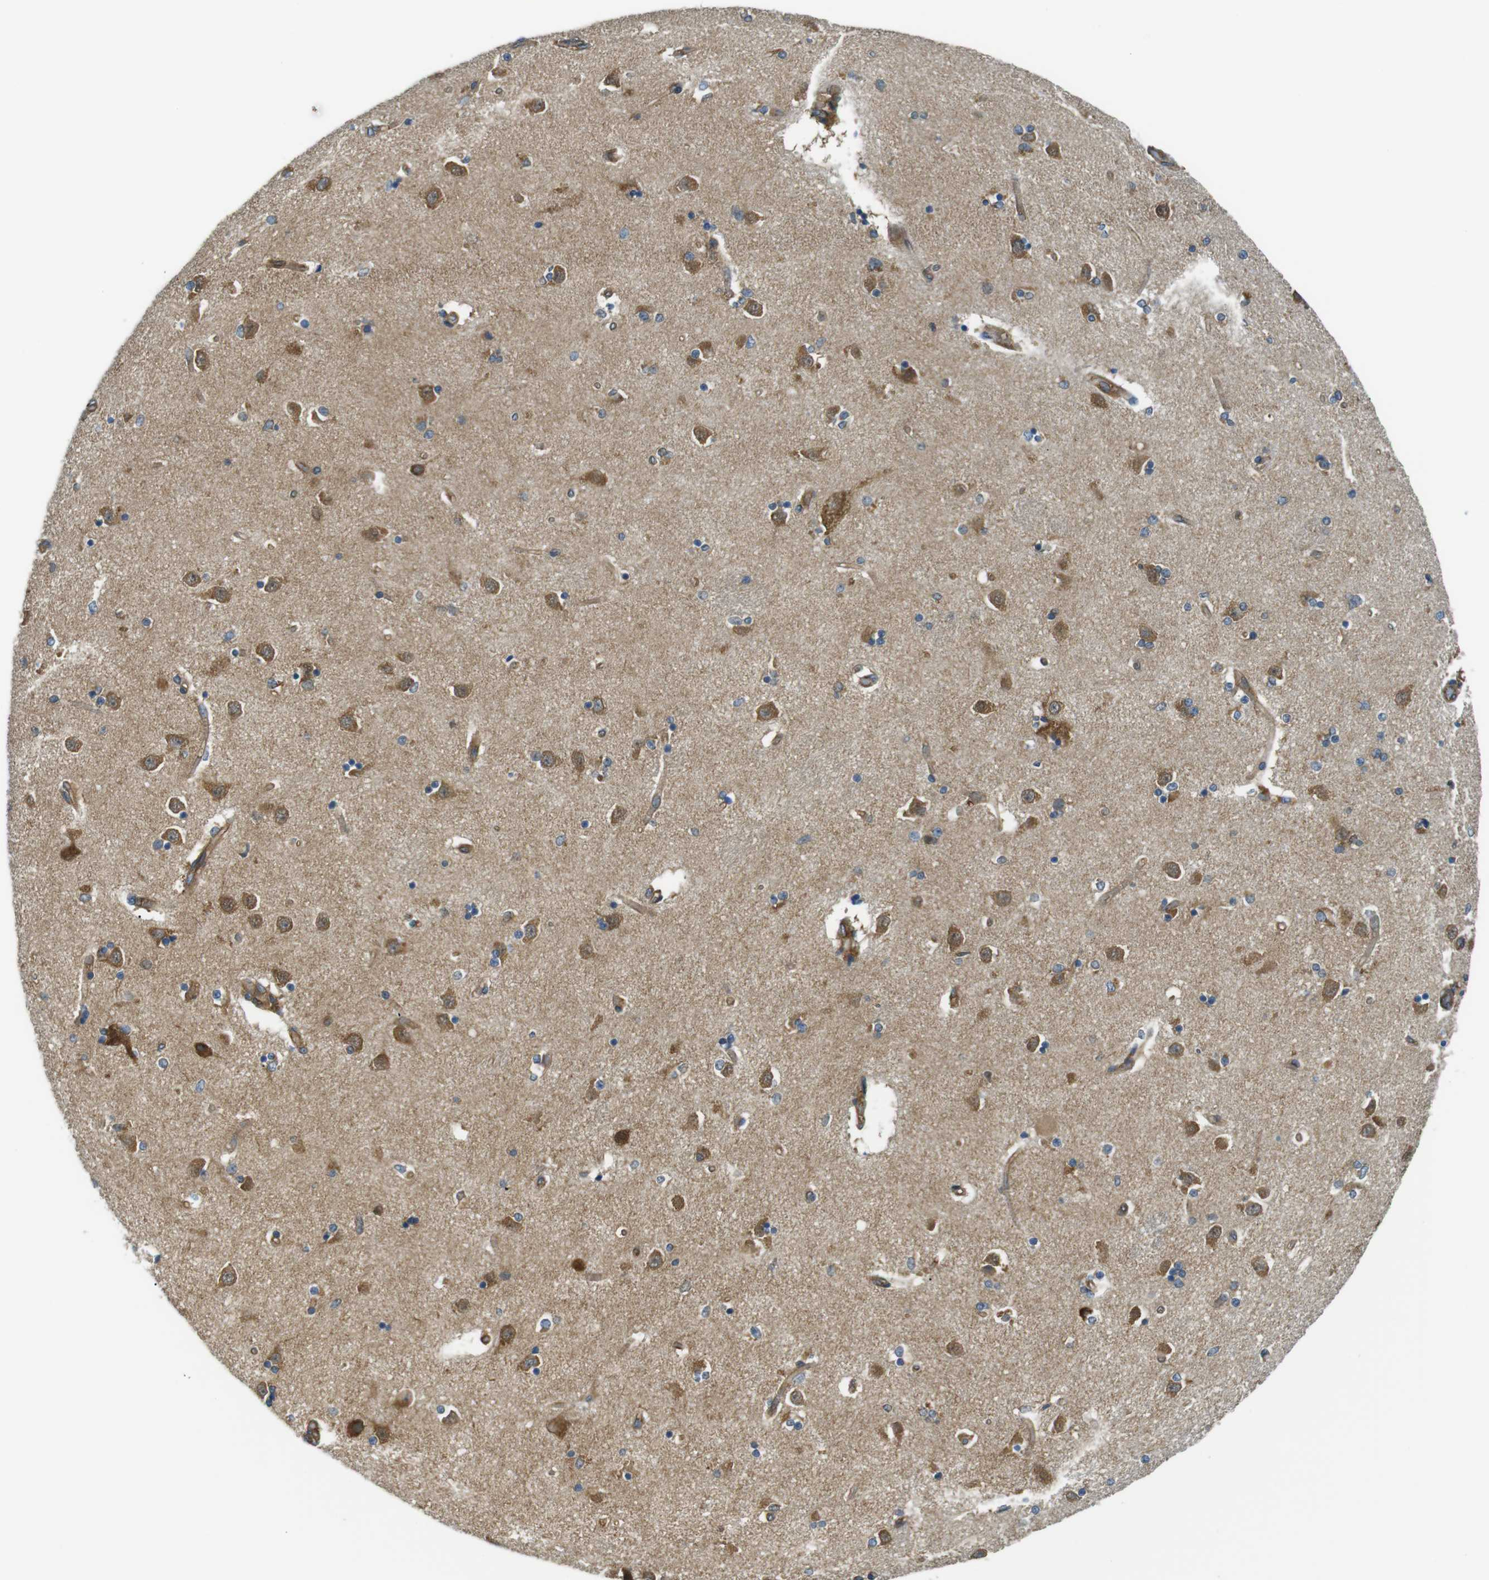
{"staining": {"intensity": "moderate", "quantity": "25%-75%", "location": "cytoplasmic/membranous"}, "tissue": "caudate", "cell_type": "Glial cells", "image_type": "normal", "snomed": [{"axis": "morphology", "description": "Normal tissue, NOS"}, {"axis": "topography", "description": "Lateral ventricle wall"}], "caption": "Immunohistochemical staining of benign human caudate displays medium levels of moderate cytoplasmic/membranous positivity in about 25%-75% of glial cells.", "gene": "TSC1", "patient": {"sex": "female", "age": 54}}